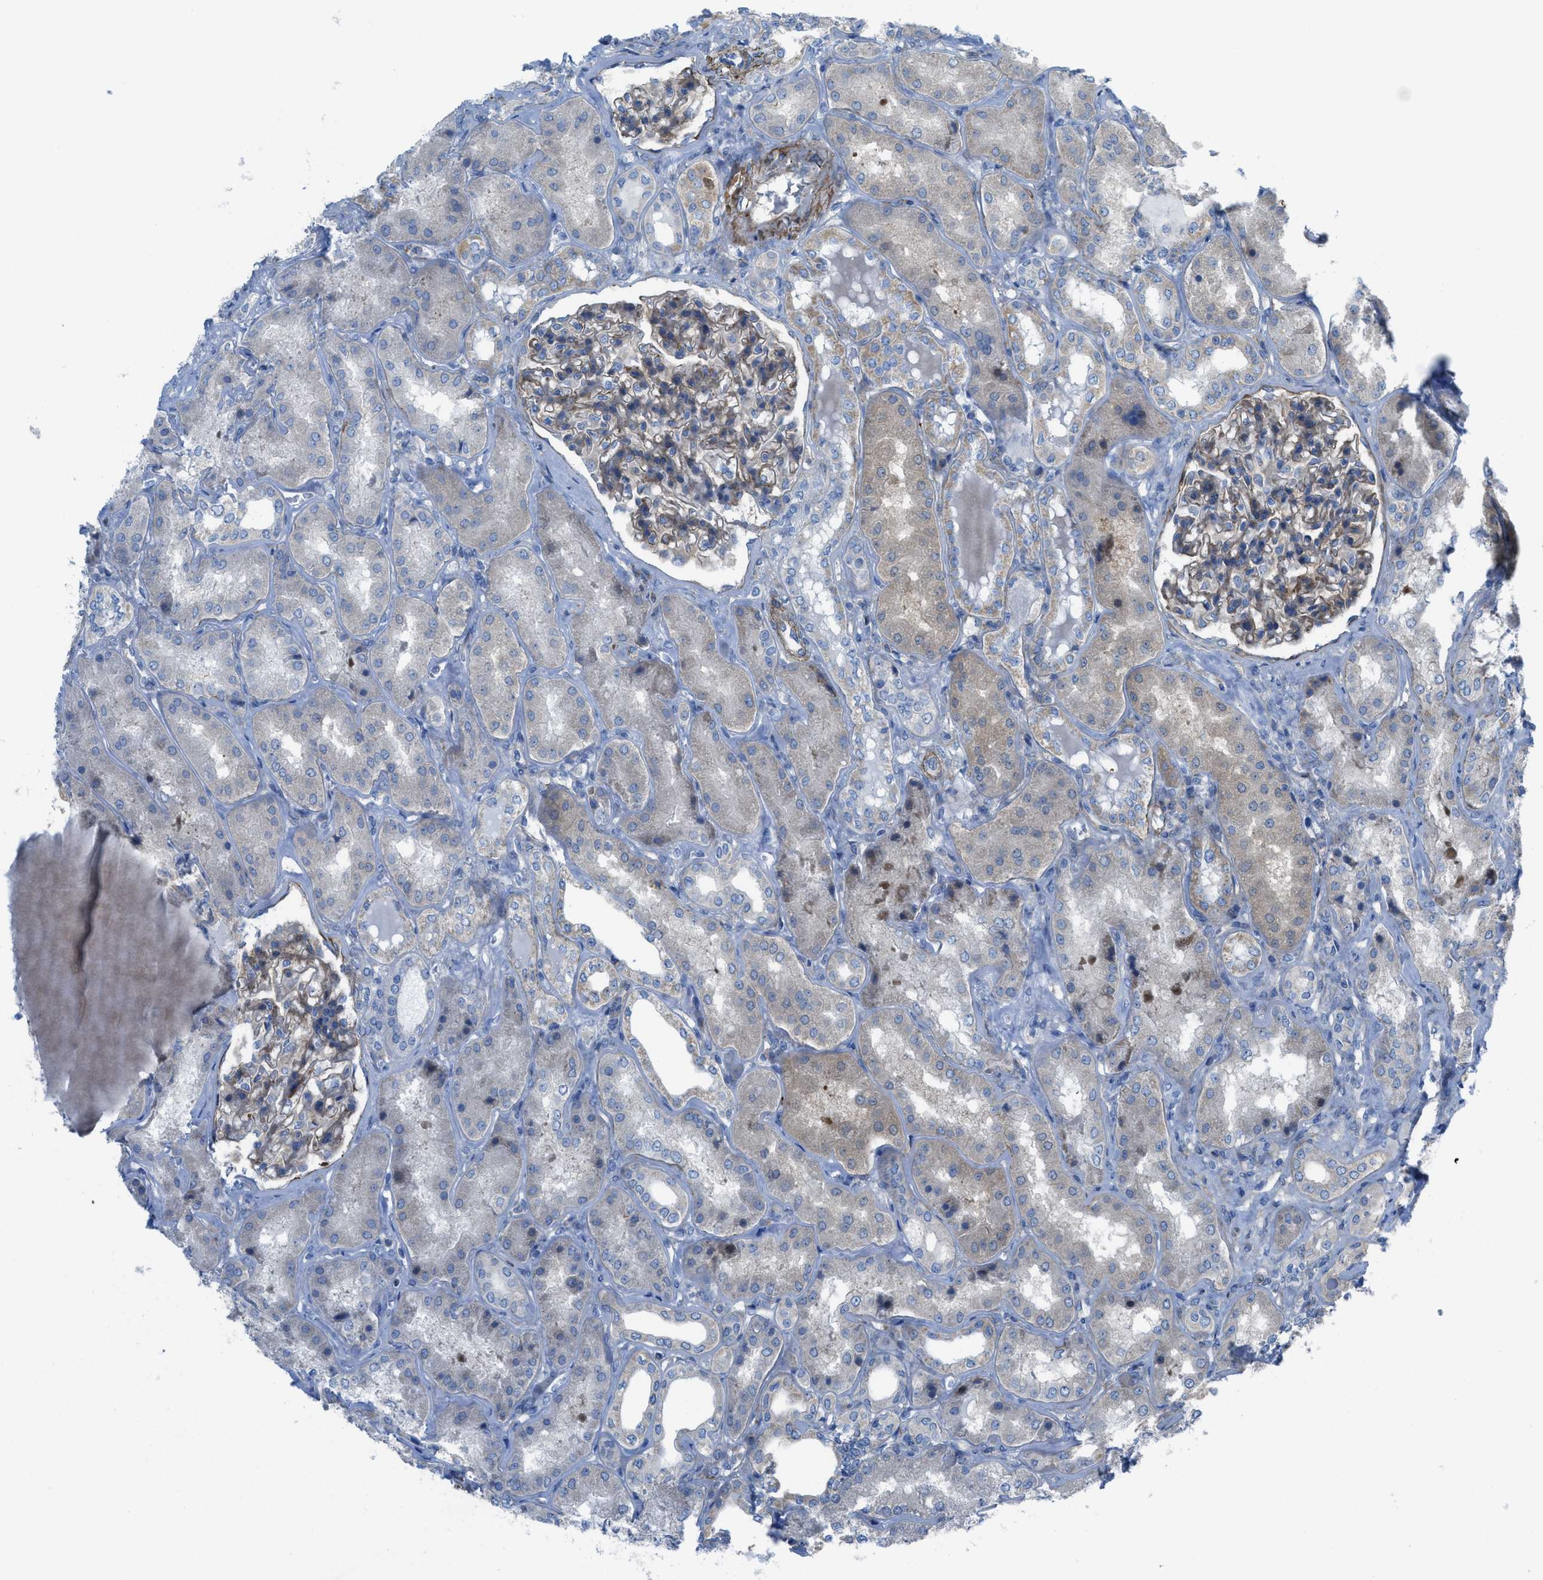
{"staining": {"intensity": "moderate", "quantity": "<25%", "location": "cytoplasmic/membranous"}, "tissue": "kidney", "cell_type": "Cells in glomeruli", "image_type": "normal", "snomed": [{"axis": "morphology", "description": "Normal tissue, NOS"}, {"axis": "topography", "description": "Kidney"}], "caption": "Immunohistochemical staining of unremarkable human kidney displays moderate cytoplasmic/membranous protein staining in about <25% of cells in glomeruli.", "gene": "KCNH7", "patient": {"sex": "female", "age": 56}}